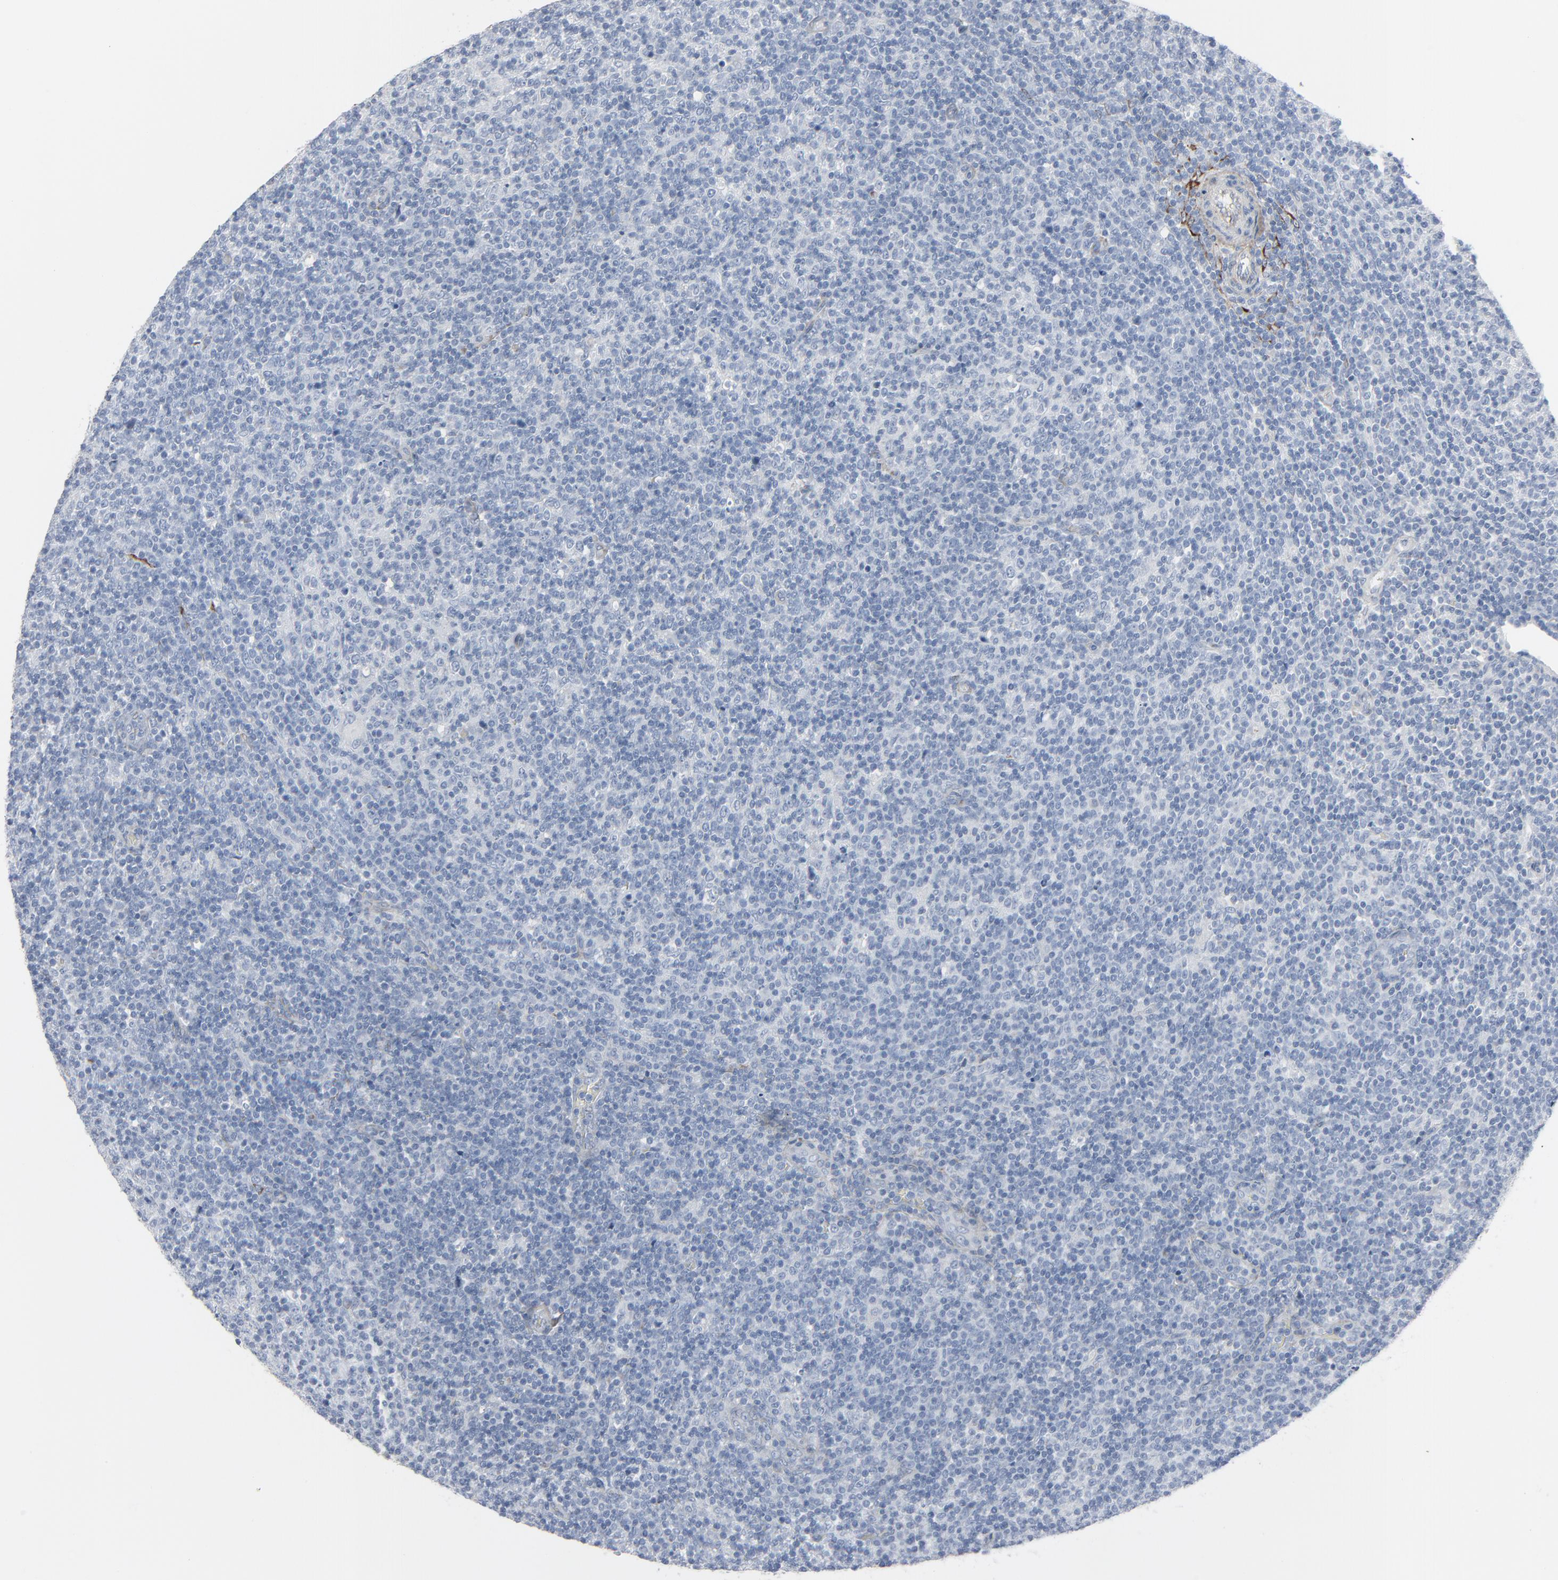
{"staining": {"intensity": "negative", "quantity": "none", "location": "none"}, "tissue": "lymphoma", "cell_type": "Tumor cells", "image_type": "cancer", "snomed": [{"axis": "morphology", "description": "Malignant lymphoma, non-Hodgkin's type, Low grade"}, {"axis": "topography", "description": "Lymph node"}], "caption": "Tumor cells are negative for brown protein staining in lymphoma.", "gene": "BGN", "patient": {"sex": "male", "age": 70}}